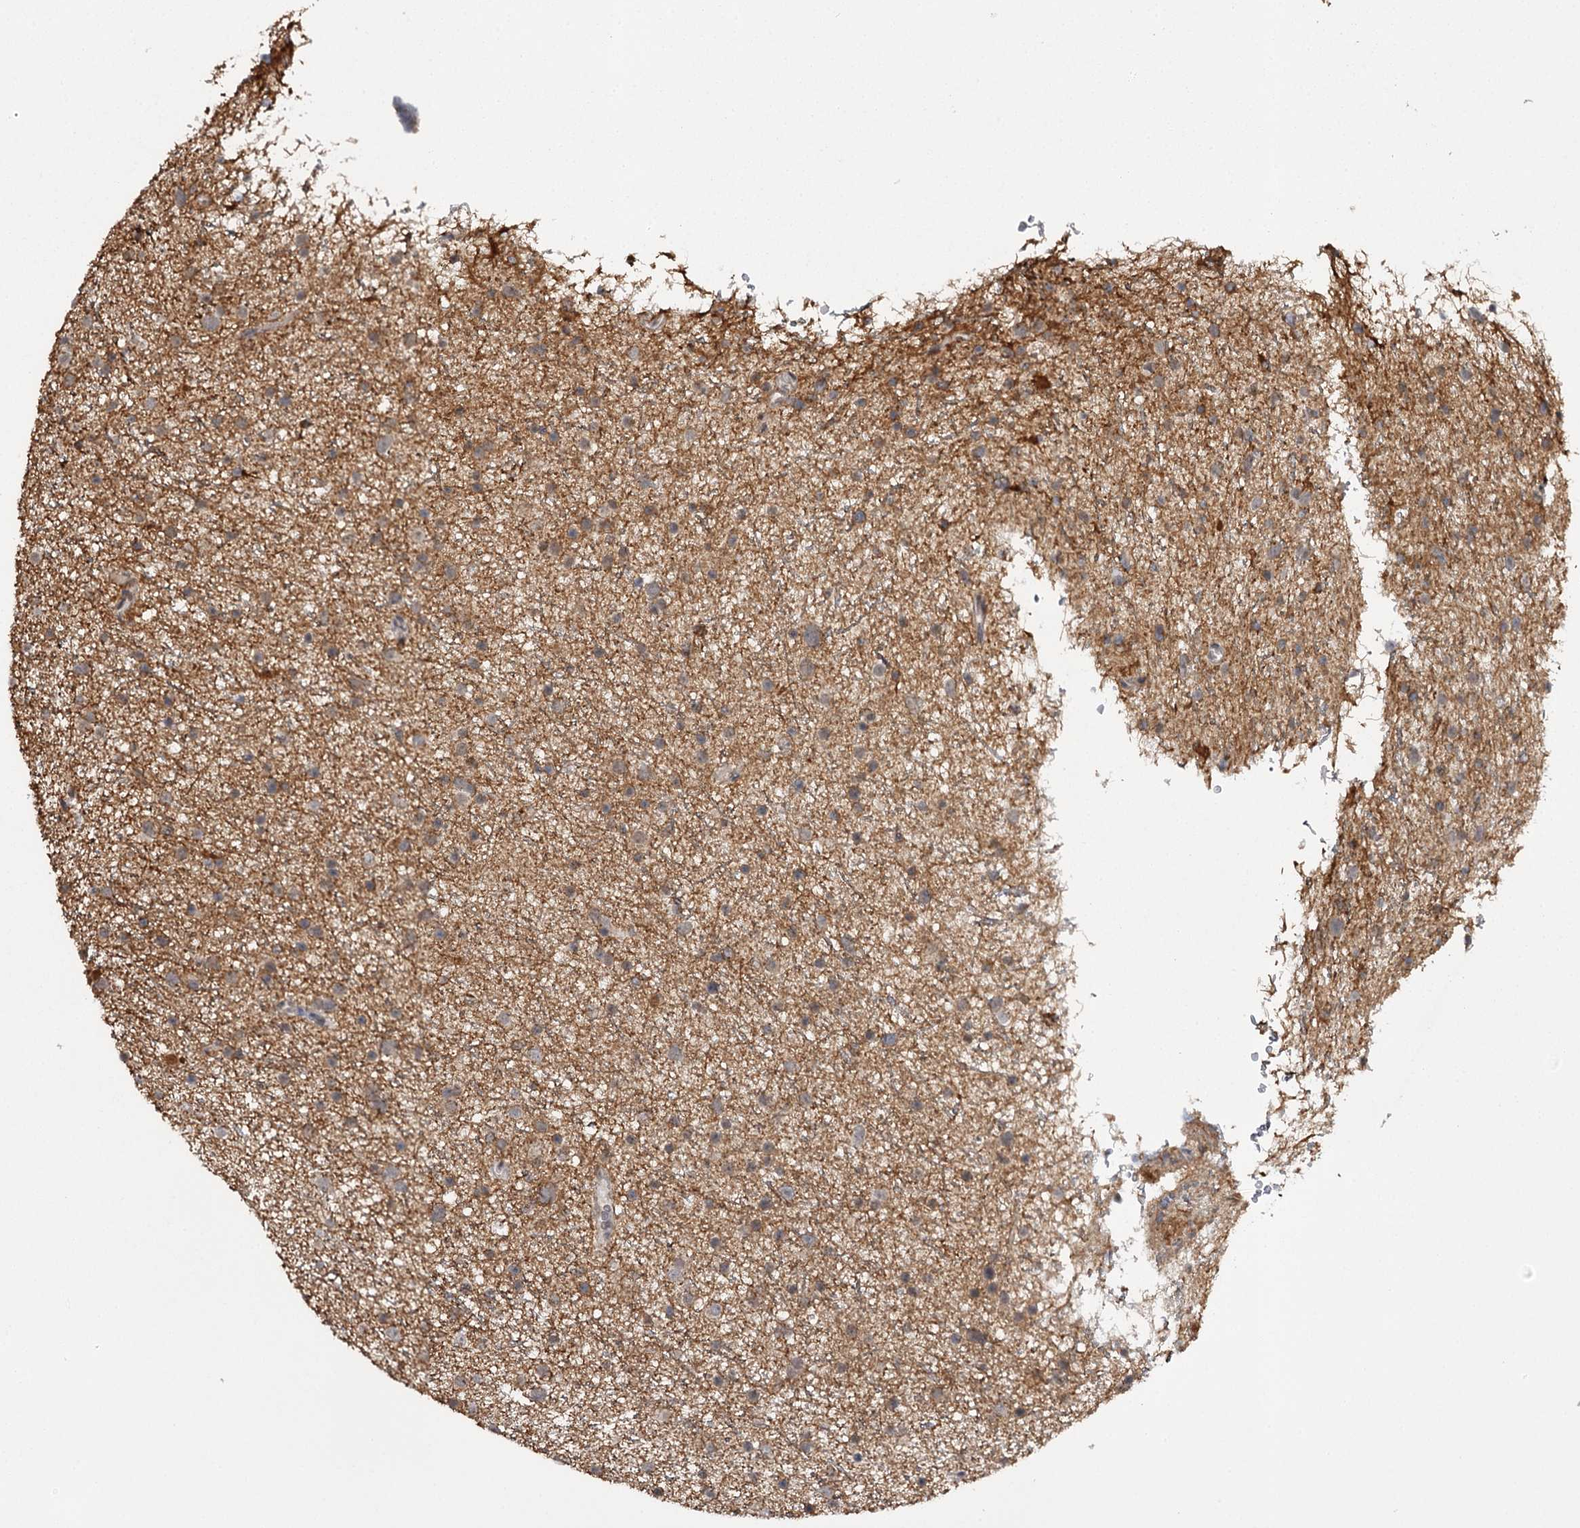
{"staining": {"intensity": "negative", "quantity": "none", "location": "none"}, "tissue": "glioma", "cell_type": "Tumor cells", "image_type": "cancer", "snomed": [{"axis": "morphology", "description": "Glioma, malignant, Low grade"}, {"axis": "topography", "description": "Cerebral cortex"}], "caption": "The immunohistochemistry (IHC) image has no significant staining in tumor cells of malignant glioma (low-grade) tissue.", "gene": "CWF19L2", "patient": {"sex": "female", "age": 39}}